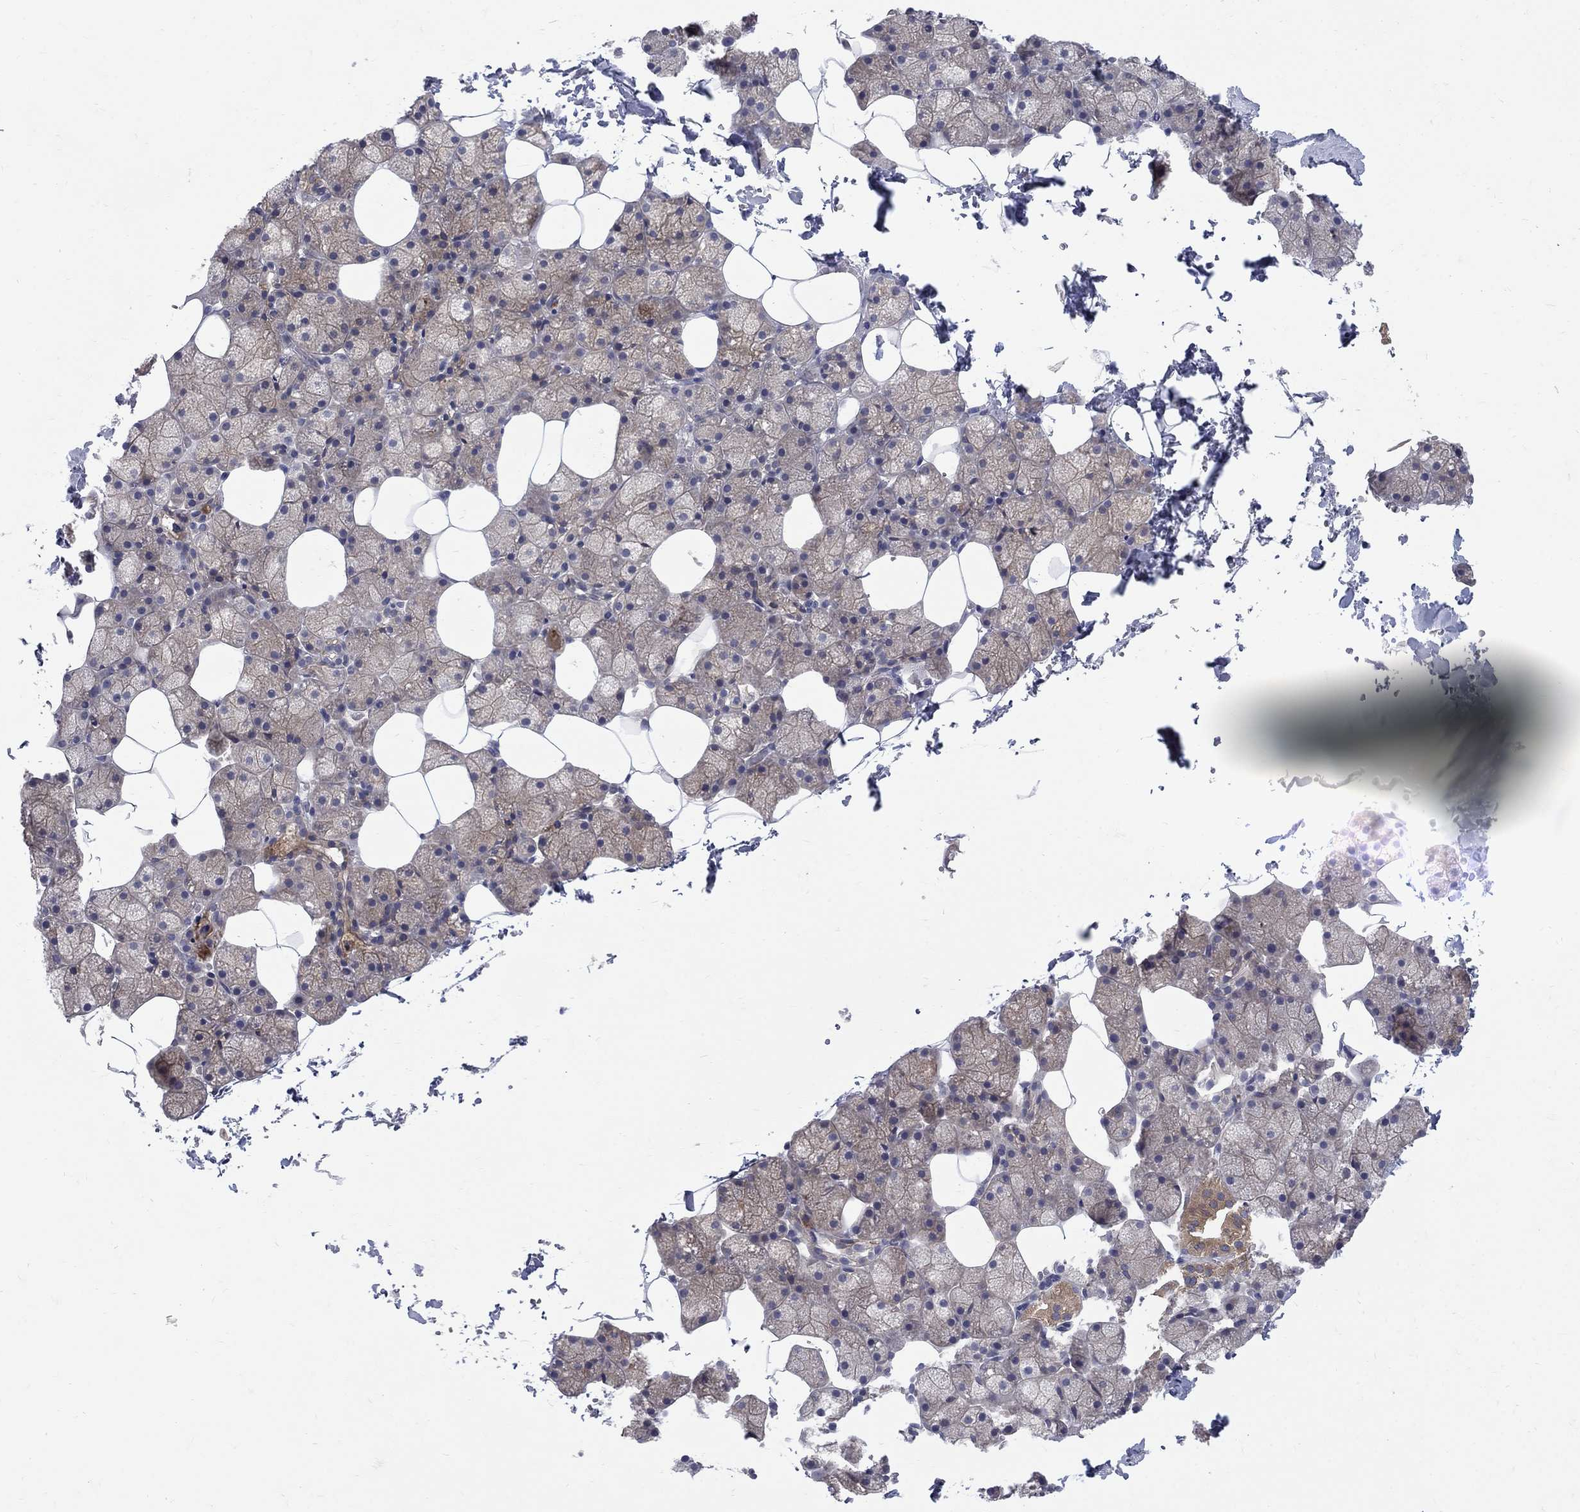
{"staining": {"intensity": "moderate", "quantity": "<25%", "location": "cytoplasmic/membranous"}, "tissue": "salivary gland", "cell_type": "Glandular cells", "image_type": "normal", "snomed": [{"axis": "morphology", "description": "Normal tissue, NOS"}, {"axis": "topography", "description": "Salivary gland"}], "caption": "An IHC micrograph of unremarkable tissue is shown. Protein staining in brown labels moderate cytoplasmic/membranous positivity in salivary gland within glandular cells.", "gene": "SH2B1", "patient": {"sex": "male", "age": 38}}